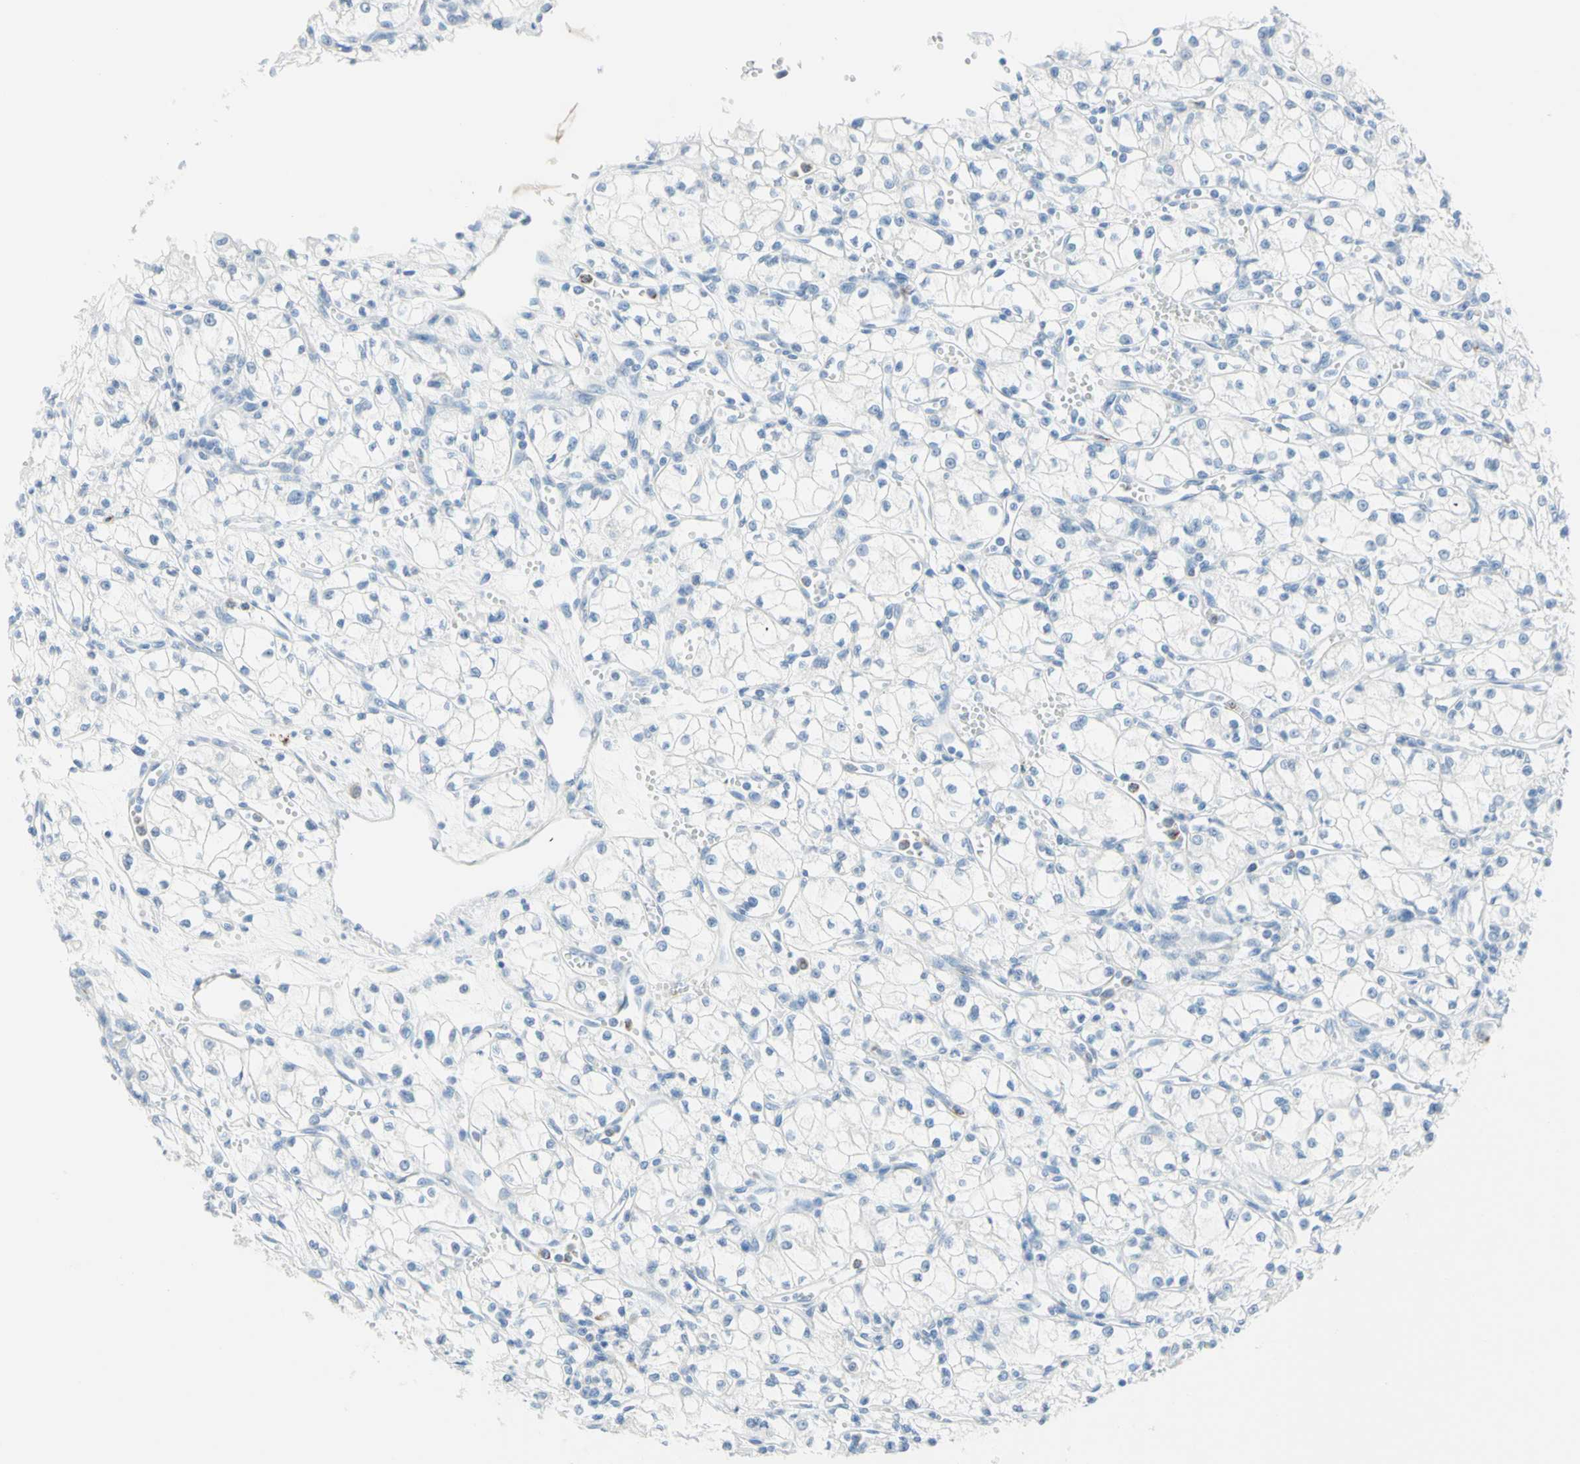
{"staining": {"intensity": "negative", "quantity": "none", "location": "none"}, "tissue": "renal cancer", "cell_type": "Tumor cells", "image_type": "cancer", "snomed": [{"axis": "morphology", "description": "Normal tissue, NOS"}, {"axis": "morphology", "description": "Adenocarcinoma, NOS"}, {"axis": "topography", "description": "Kidney"}], "caption": "Tumor cells are negative for brown protein staining in renal cancer (adenocarcinoma).", "gene": "CYSLTR1", "patient": {"sex": "male", "age": 59}}